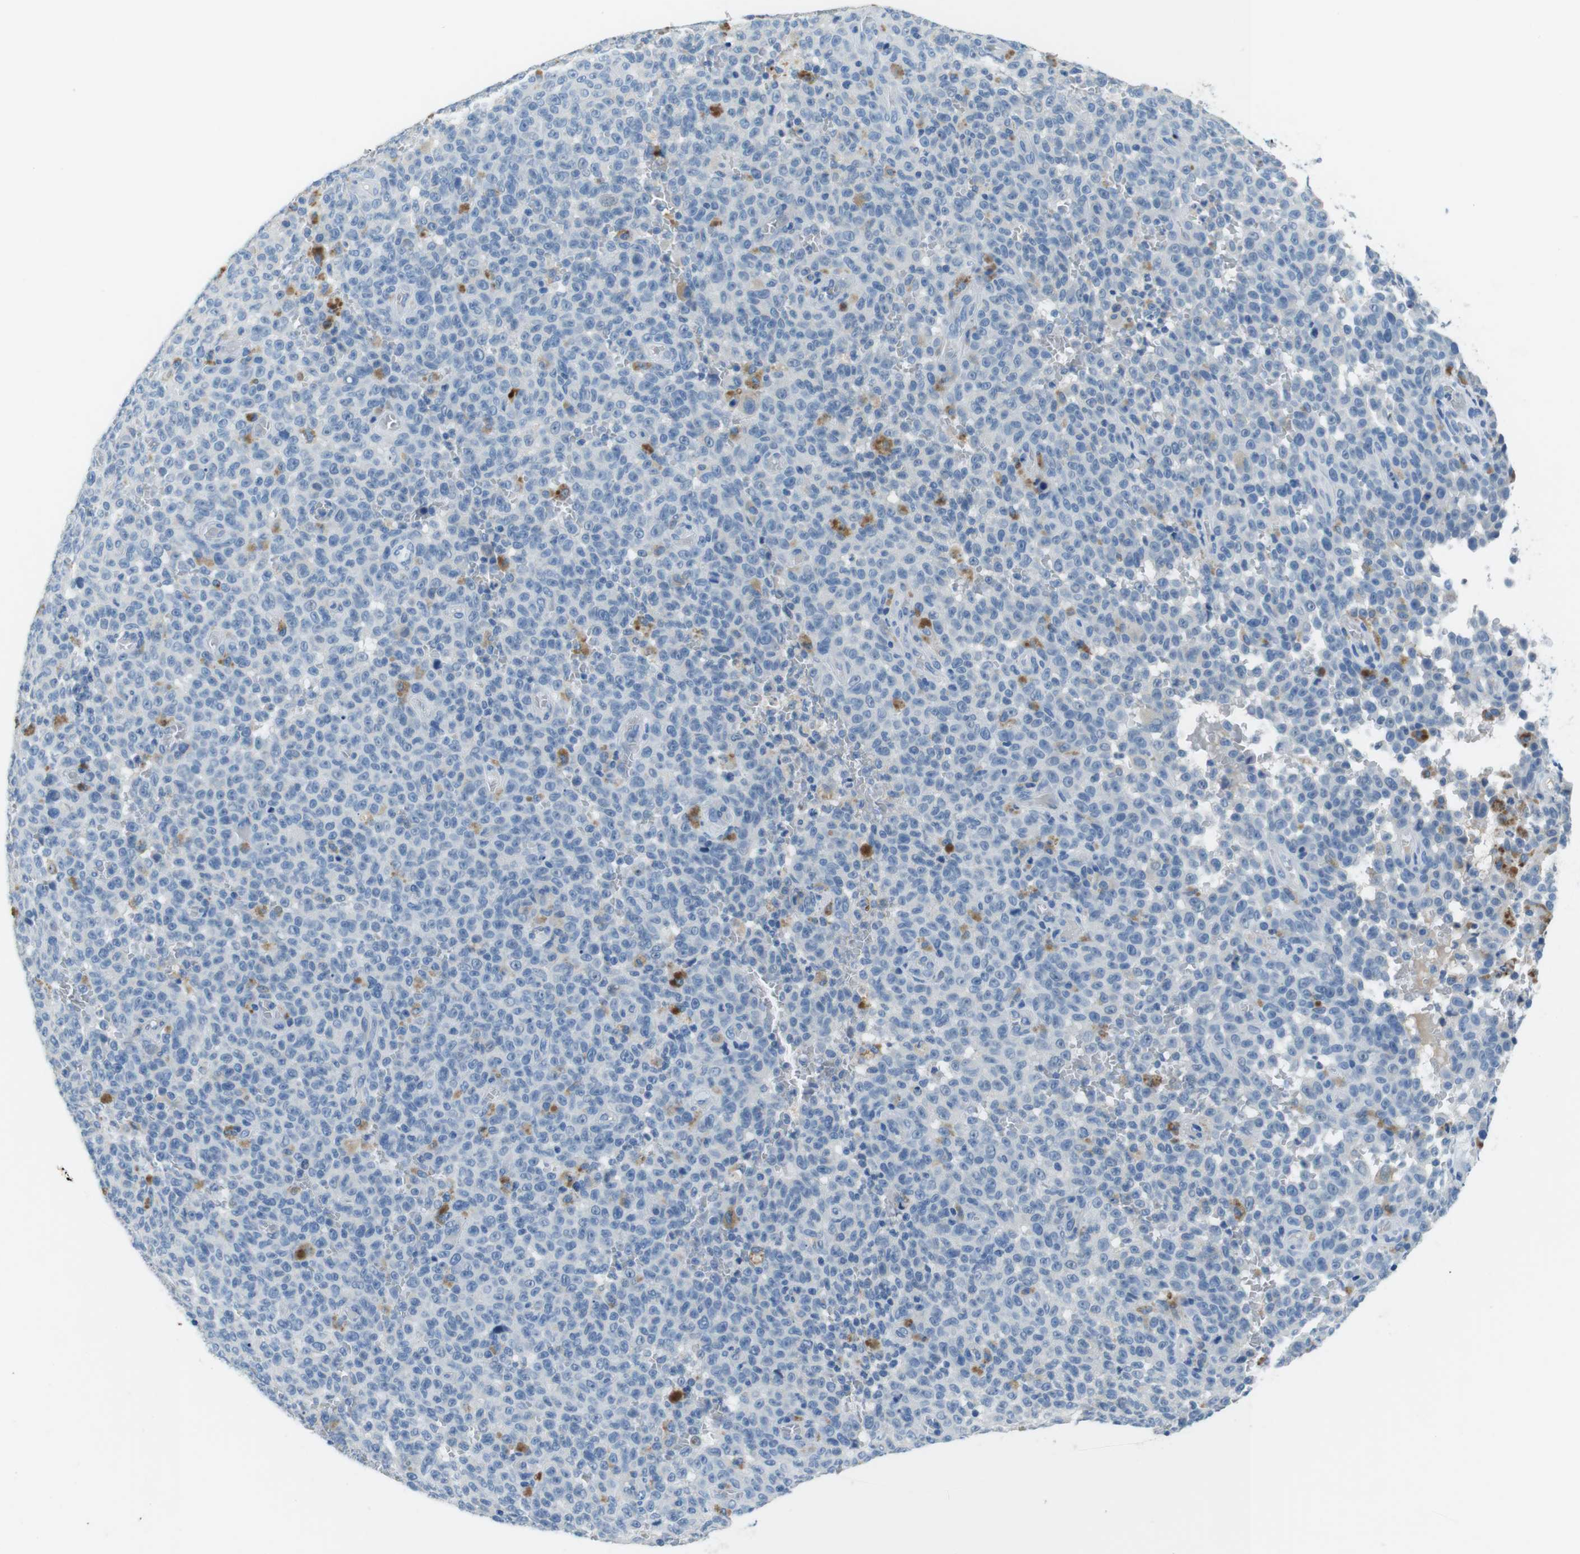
{"staining": {"intensity": "negative", "quantity": "none", "location": "none"}, "tissue": "melanoma", "cell_type": "Tumor cells", "image_type": "cancer", "snomed": [{"axis": "morphology", "description": "Malignant melanoma, NOS"}, {"axis": "topography", "description": "Skin"}], "caption": "Immunohistochemical staining of human malignant melanoma exhibits no significant positivity in tumor cells.", "gene": "SLC35A3", "patient": {"sex": "female", "age": 82}}